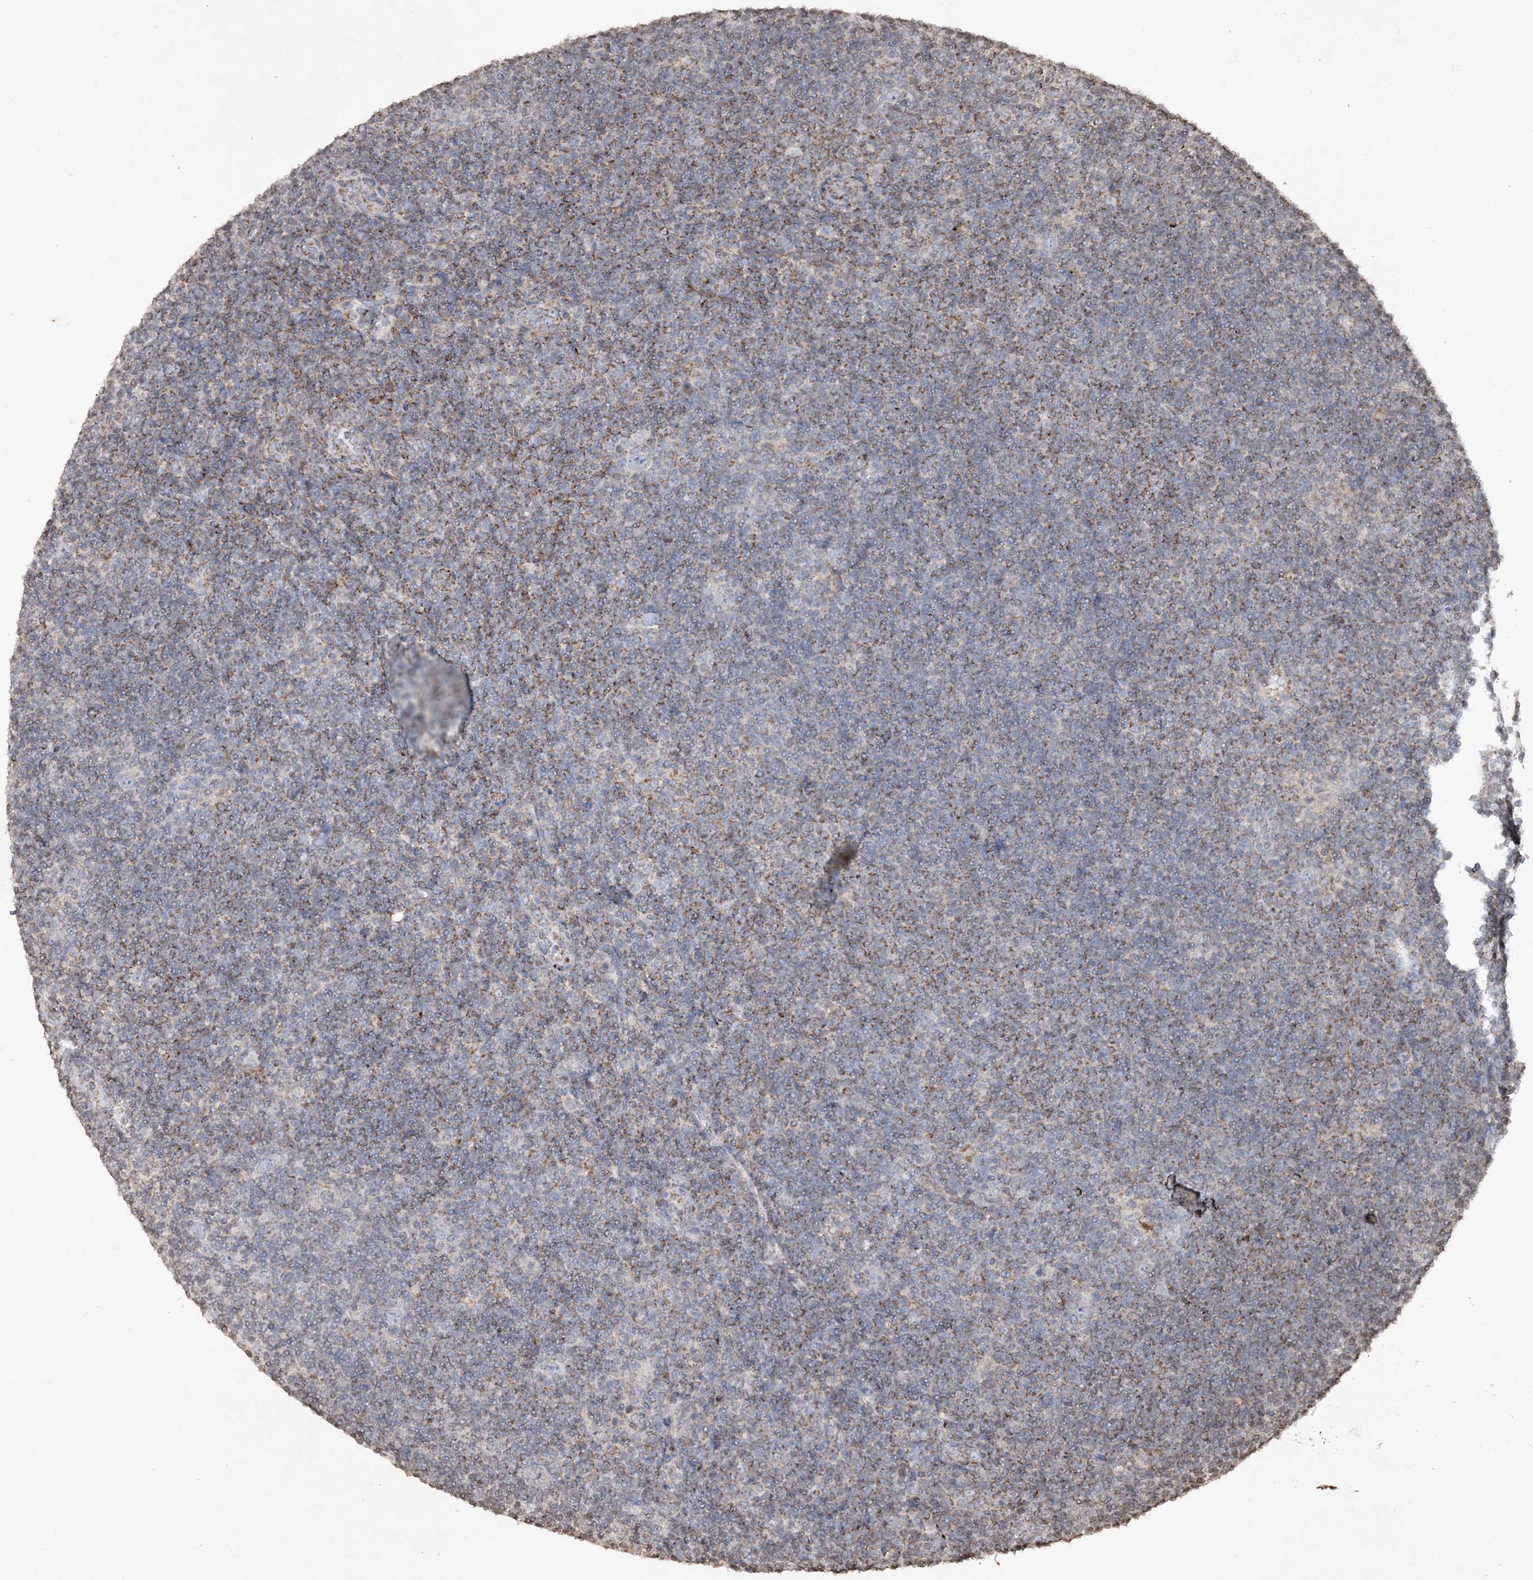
{"staining": {"intensity": "negative", "quantity": "none", "location": "none"}, "tissue": "lymphoma", "cell_type": "Tumor cells", "image_type": "cancer", "snomed": [{"axis": "morphology", "description": "Hodgkin's disease, NOS"}, {"axis": "topography", "description": "Lymph node"}], "caption": "The histopathology image reveals no significant expression in tumor cells of lymphoma.", "gene": "TTC7A", "patient": {"sex": "female", "age": 57}}